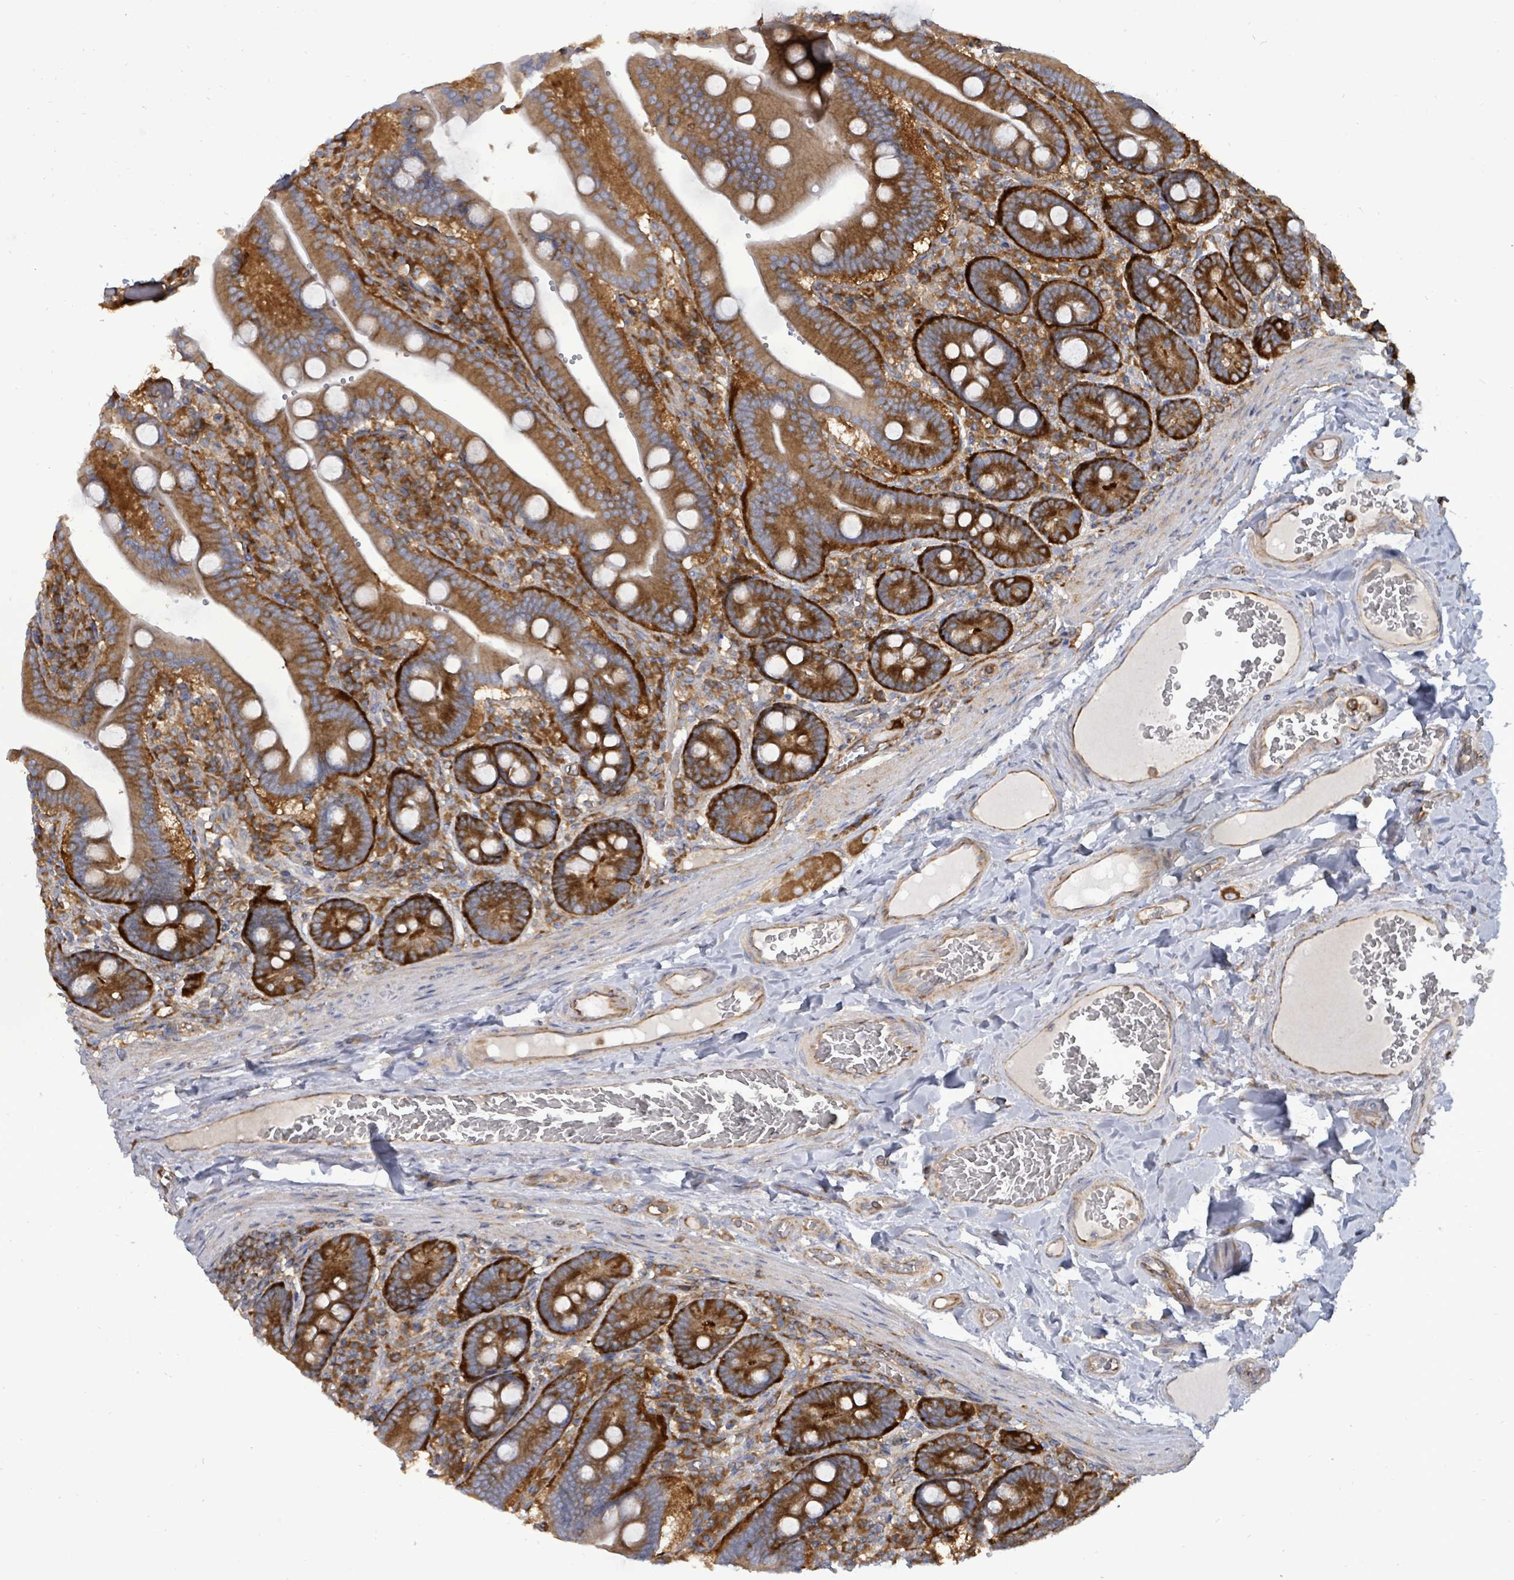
{"staining": {"intensity": "strong", "quantity": ">75%", "location": "cytoplasmic/membranous"}, "tissue": "duodenum", "cell_type": "Glandular cells", "image_type": "normal", "snomed": [{"axis": "morphology", "description": "Normal tissue, NOS"}, {"axis": "topography", "description": "Duodenum"}], "caption": "Human duodenum stained with a brown dye shows strong cytoplasmic/membranous positive staining in approximately >75% of glandular cells.", "gene": "EIF3CL", "patient": {"sex": "female", "age": 62}}